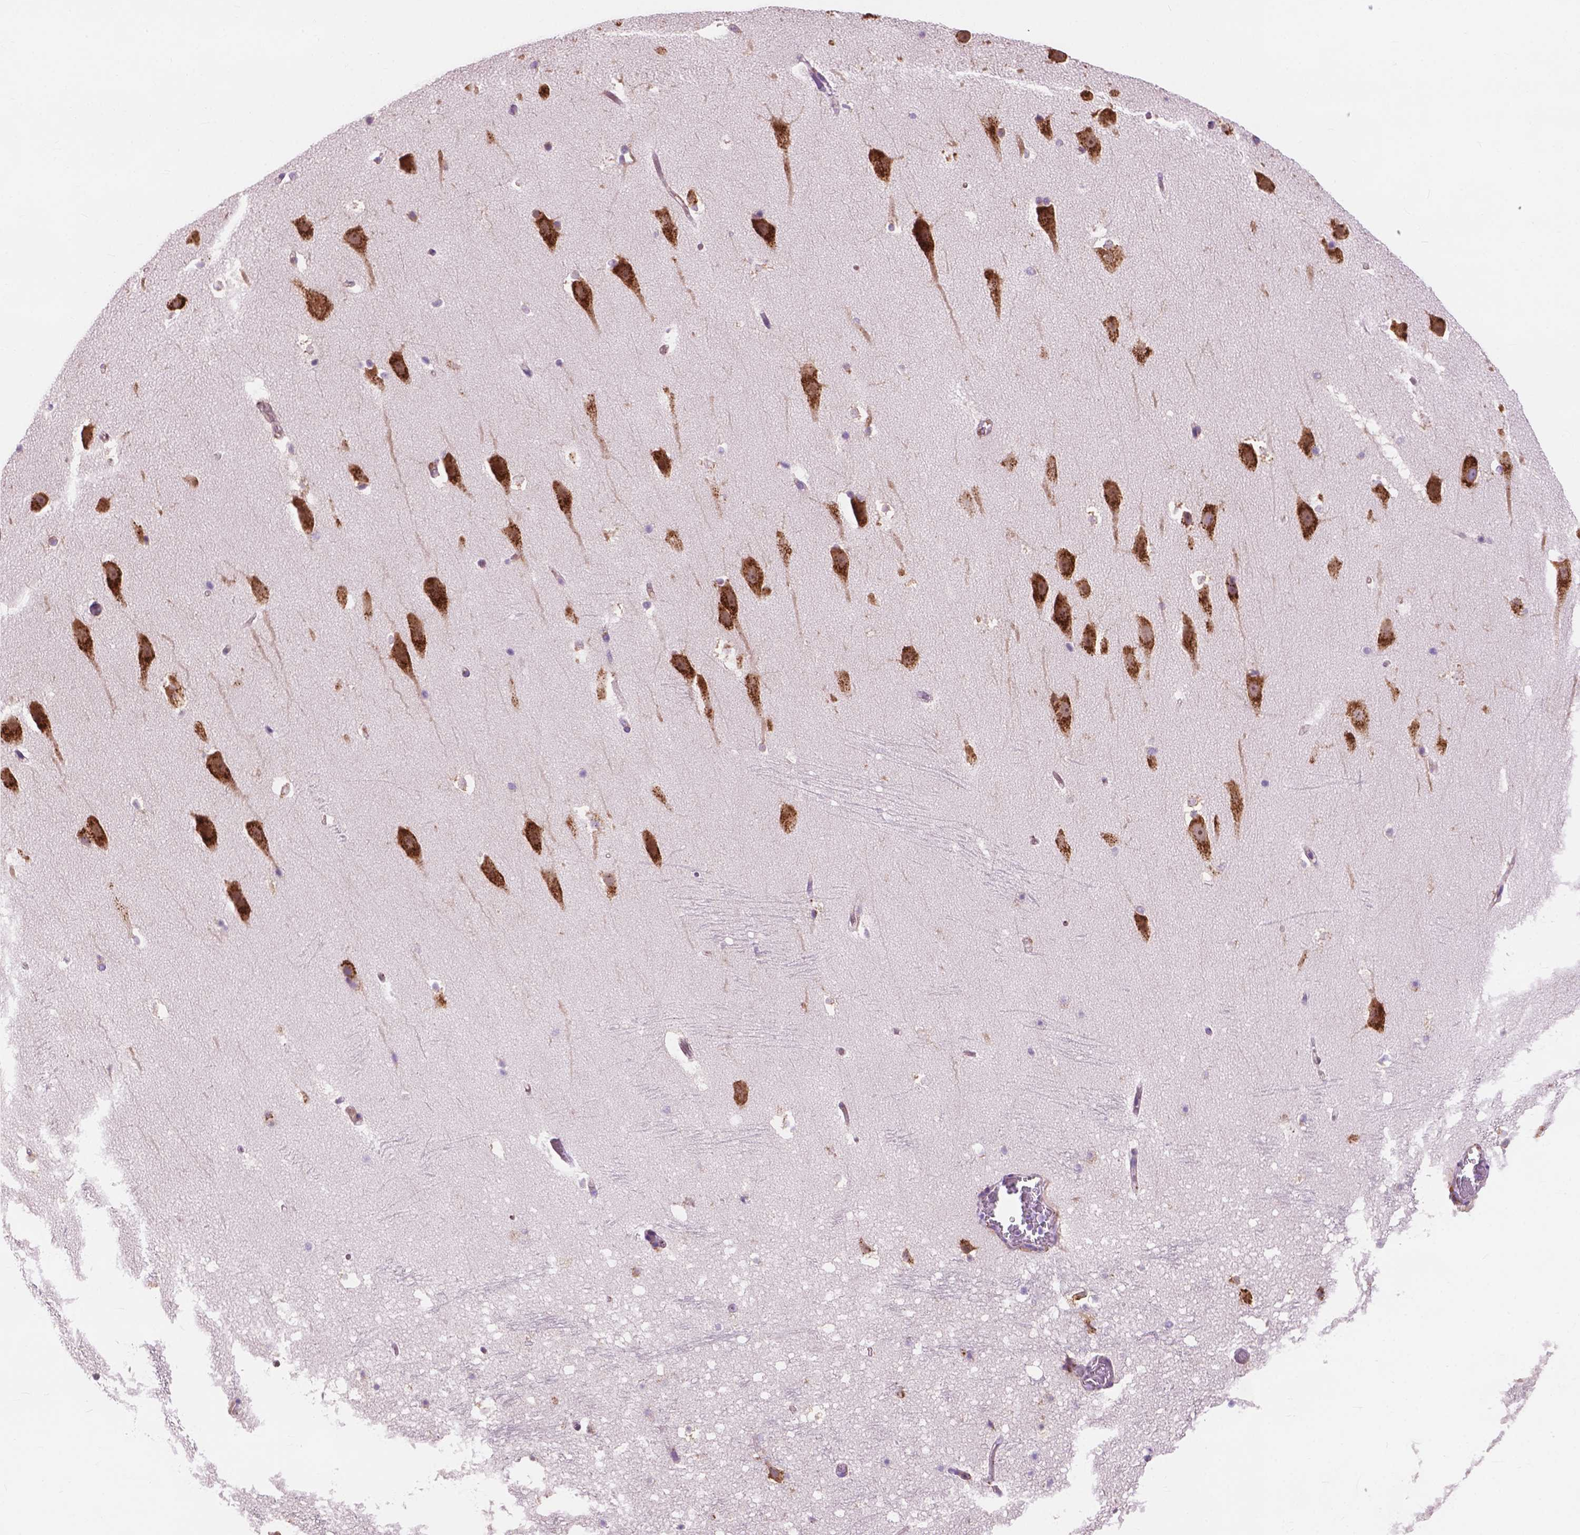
{"staining": {"intensity": "weak", "quantity": "25%-75%", "location": "cytoplasmic/membranous"}, "tissue": "hippocampus", "cell_type": "Glial cells", "image_type": "normal", "snomed": [{"axis": "morphology", "description": "Normal tissue, NOS"}, {"axis": "topography", "description": "Hippocampus"}], "caption": "A photomicrograph of human hippocampus stained for a protein displays weak cytoplasmic/membranous brown staining in glial cells. The staining was performed using DAB to visualize the protein expression in brown, while the nuclei were stained in blue with hematoxylin (Magnification: 20x).", "gene": "RPL37A", "patient": {"sex": "male", "age": 26}}